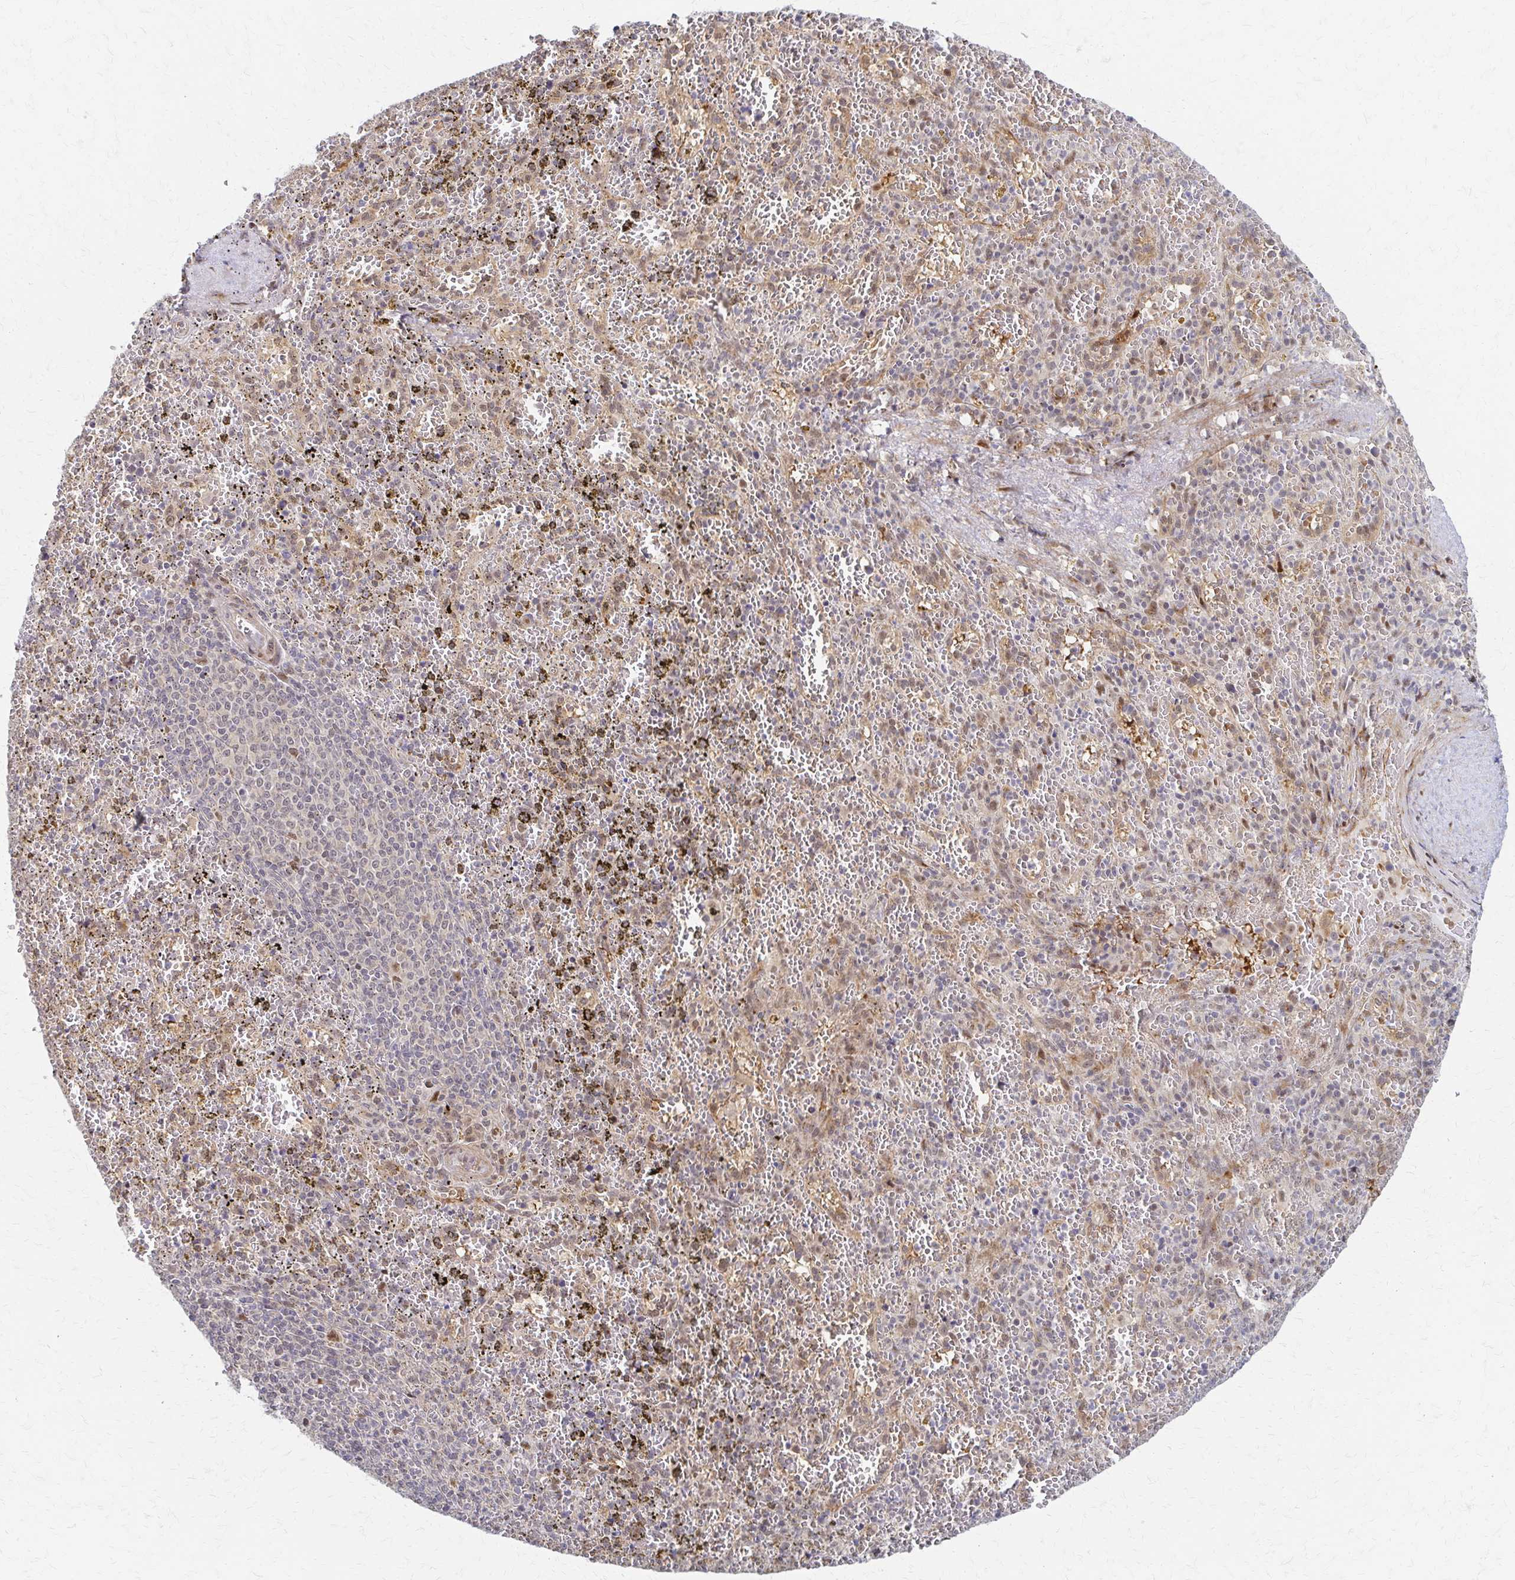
{"staining": {"intensity": "weak", "quantity": "<25%", "location": "nuclear"}, "tissue": "spleen", "cell_type": "Cells in red pulp", "image_type": "normal", "snomed": [{"axis": "morphology", "description": "Normal tissue, NOS"}, {"axis": "topography", "description": "Spleen"}], "caption": "Image shows no significant protein positivity in cells in red pulp of normal spleen.", "gene": "PSMD7", "patient": {"sex": "female", "age": 50}}